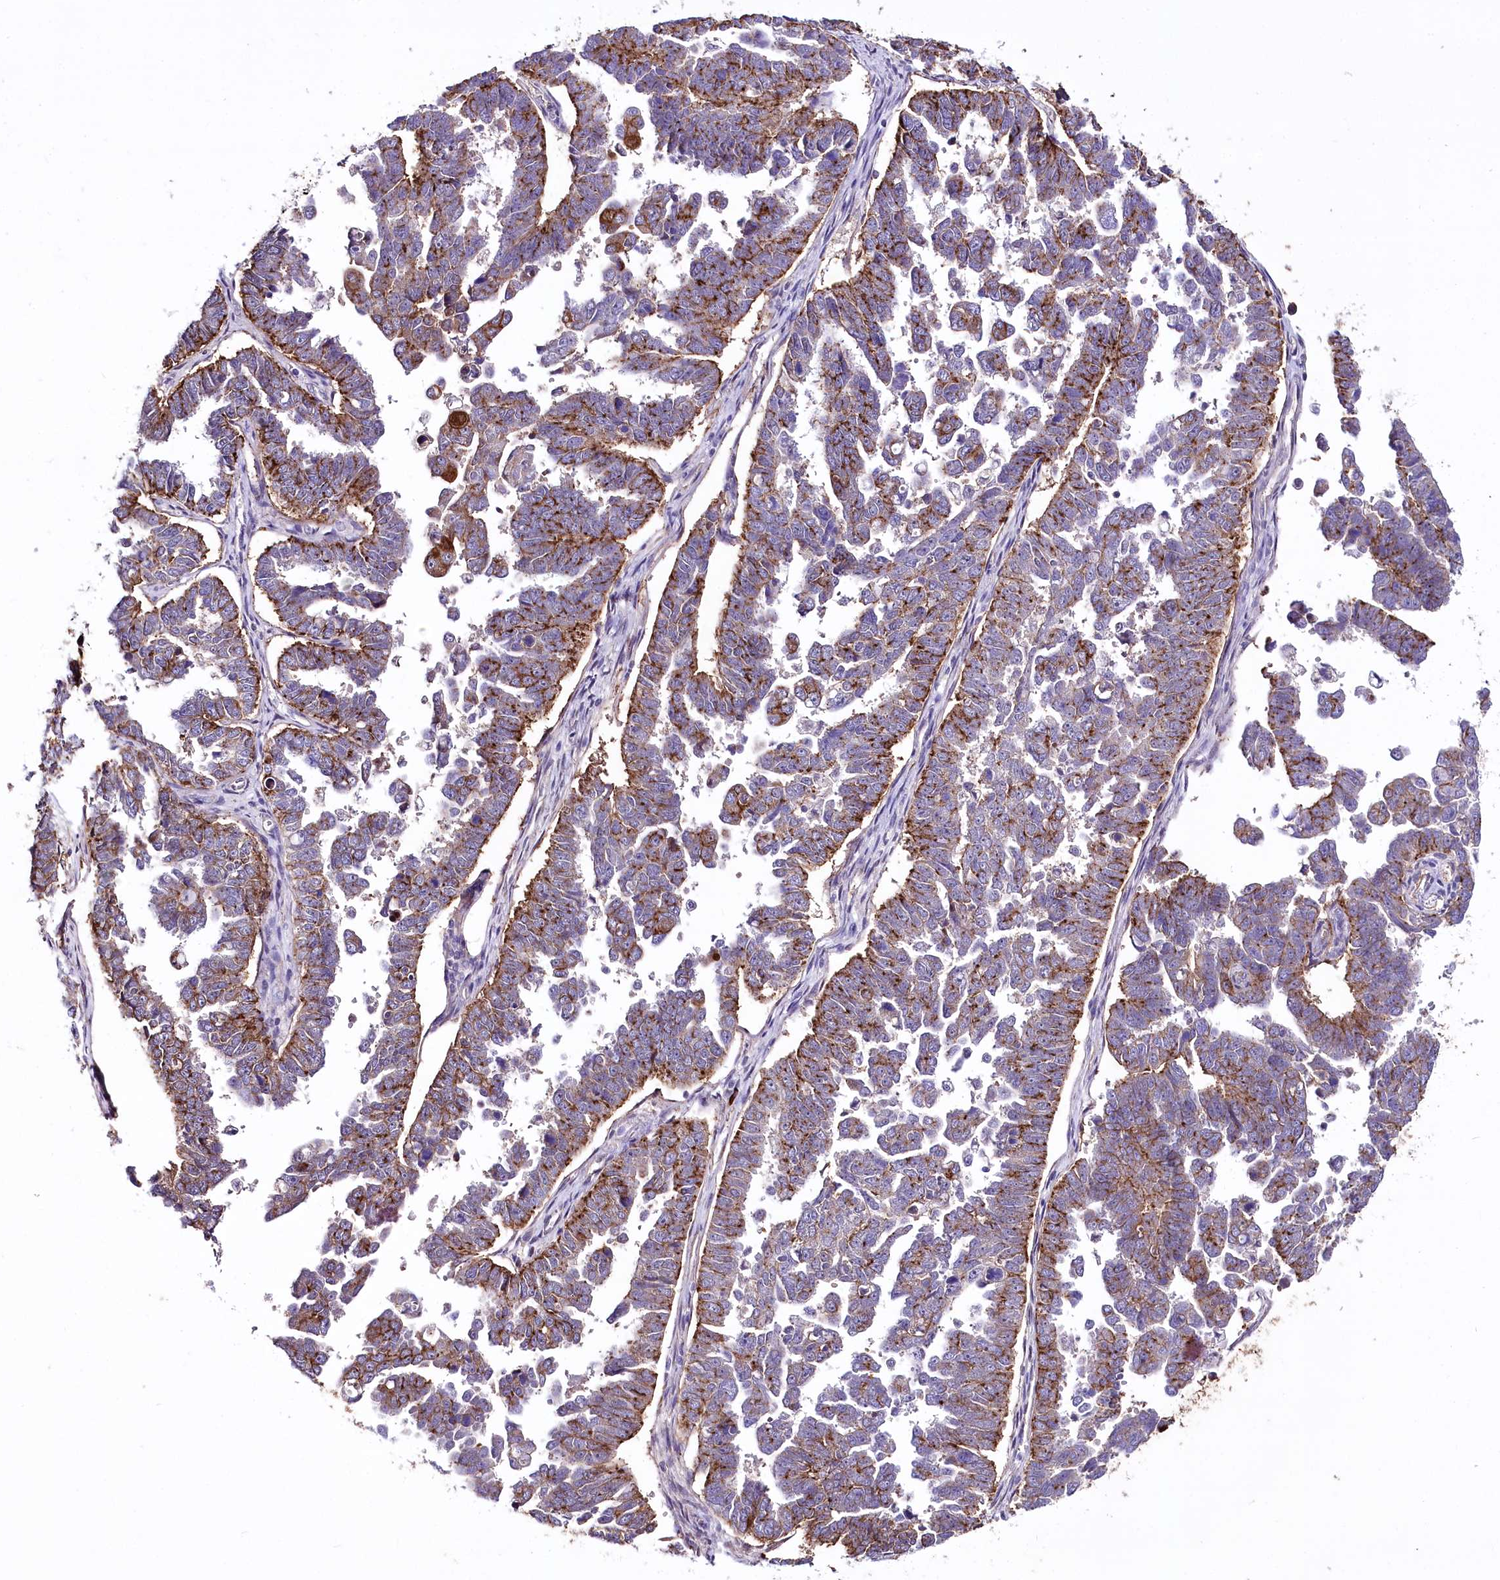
{"staining": {"intensity": "moderate", "quantity": ">75%", "location": "cytoplasmic/membranous"}, "tissue": "endometrial cancer", "cell_type": "Tumor cells", "image_type": "cancer", "snomed": [{"axis": "morphology", "description": "Adenocarcinoma, NOS"}, {"axis": "topography", "description": "Endometrium"}], "caption": "Immunohistochemical staining of human endometrial cancer demonstrates medium levels of moderate cytoplasmic/membranous protein staining in approximately >75% of tumor cells.", "gene": "CEP164", "patient": {"sex": "female", "age": 75}}